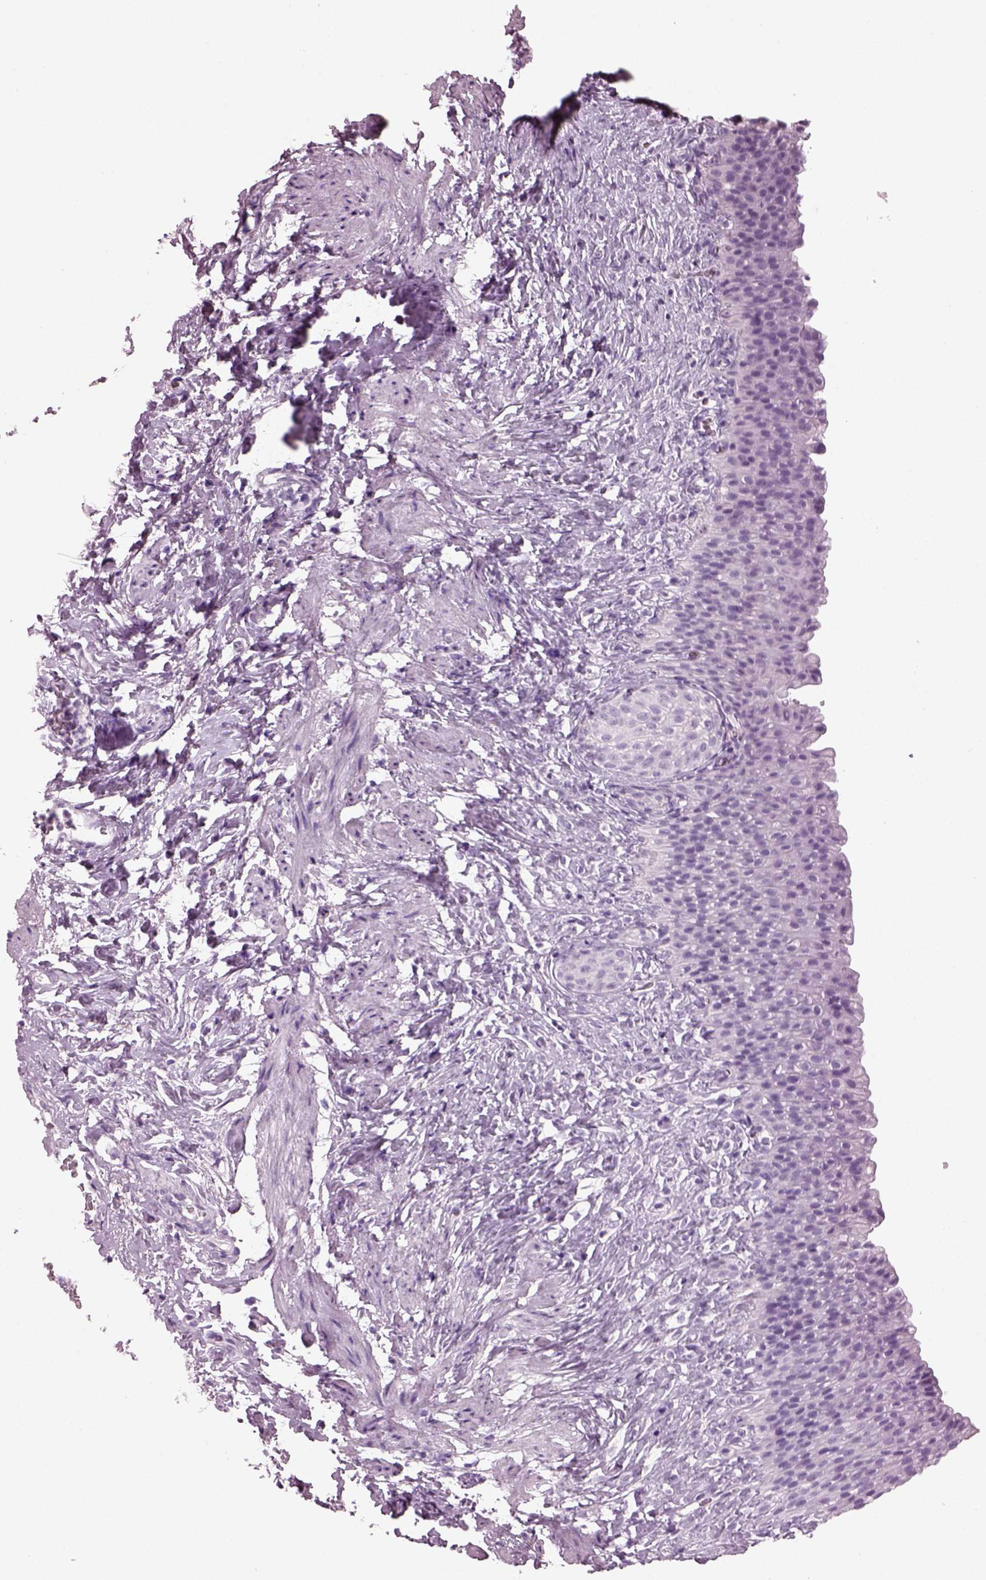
{"staining": {"intensity": "negative", "quantity": "none", "location": "none"}, "tissue": "urinary bladder", "cell_type": "Urothelial cells", "image_type": "normal", "snomed": [{"axis": "morphology", "description": "Normal tissue, NOS"}, {"axis": "topography", "description": "Urinary bladder"}], "caption": "This image is of normal urinary bladder stained with immunohistochemistry to label a protein in brown with the nuclei are counter-stained blue. There is no expression in urothelial cells.", "gene": "KRTAP3", "patient": {"sex": "male", "age": 76}}